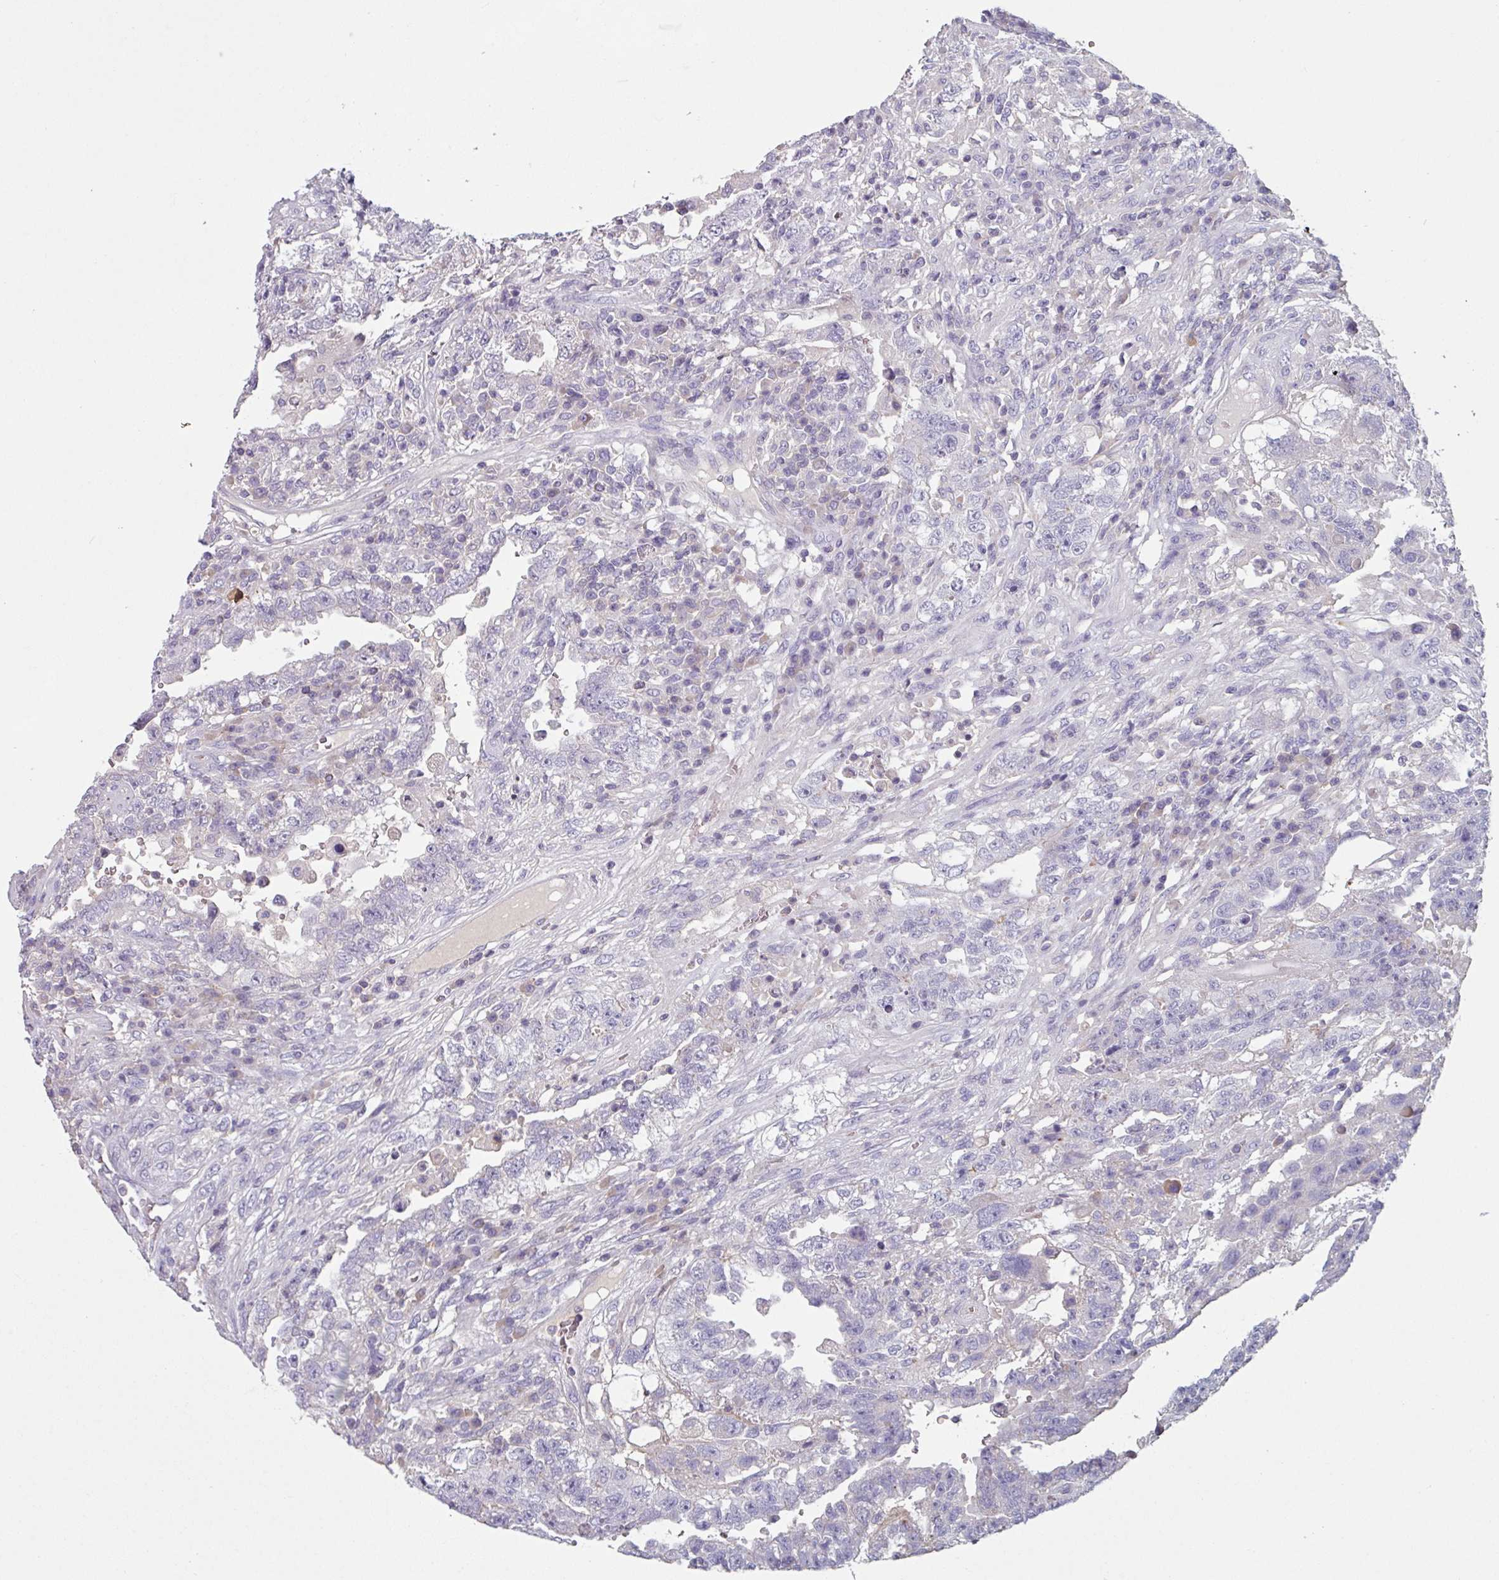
{"staining": {"intensity": "negative", "quantity": "none", "location": "none"}, "tissue": "testis cancer", "cell_type": "Tumor cells", "image_type": "cancer", "snomed": [{"axis": "morphology", "description": "Carcinoma, Embryonal, NOS"}, {"axis": "topography", "description": "Testis"}], "caption": "Tumor cells are negative for protein expression in human testis embryonal carcinoma.", "gene": "TMEM132A", "patient": {"sex": "male", "age": 26}}